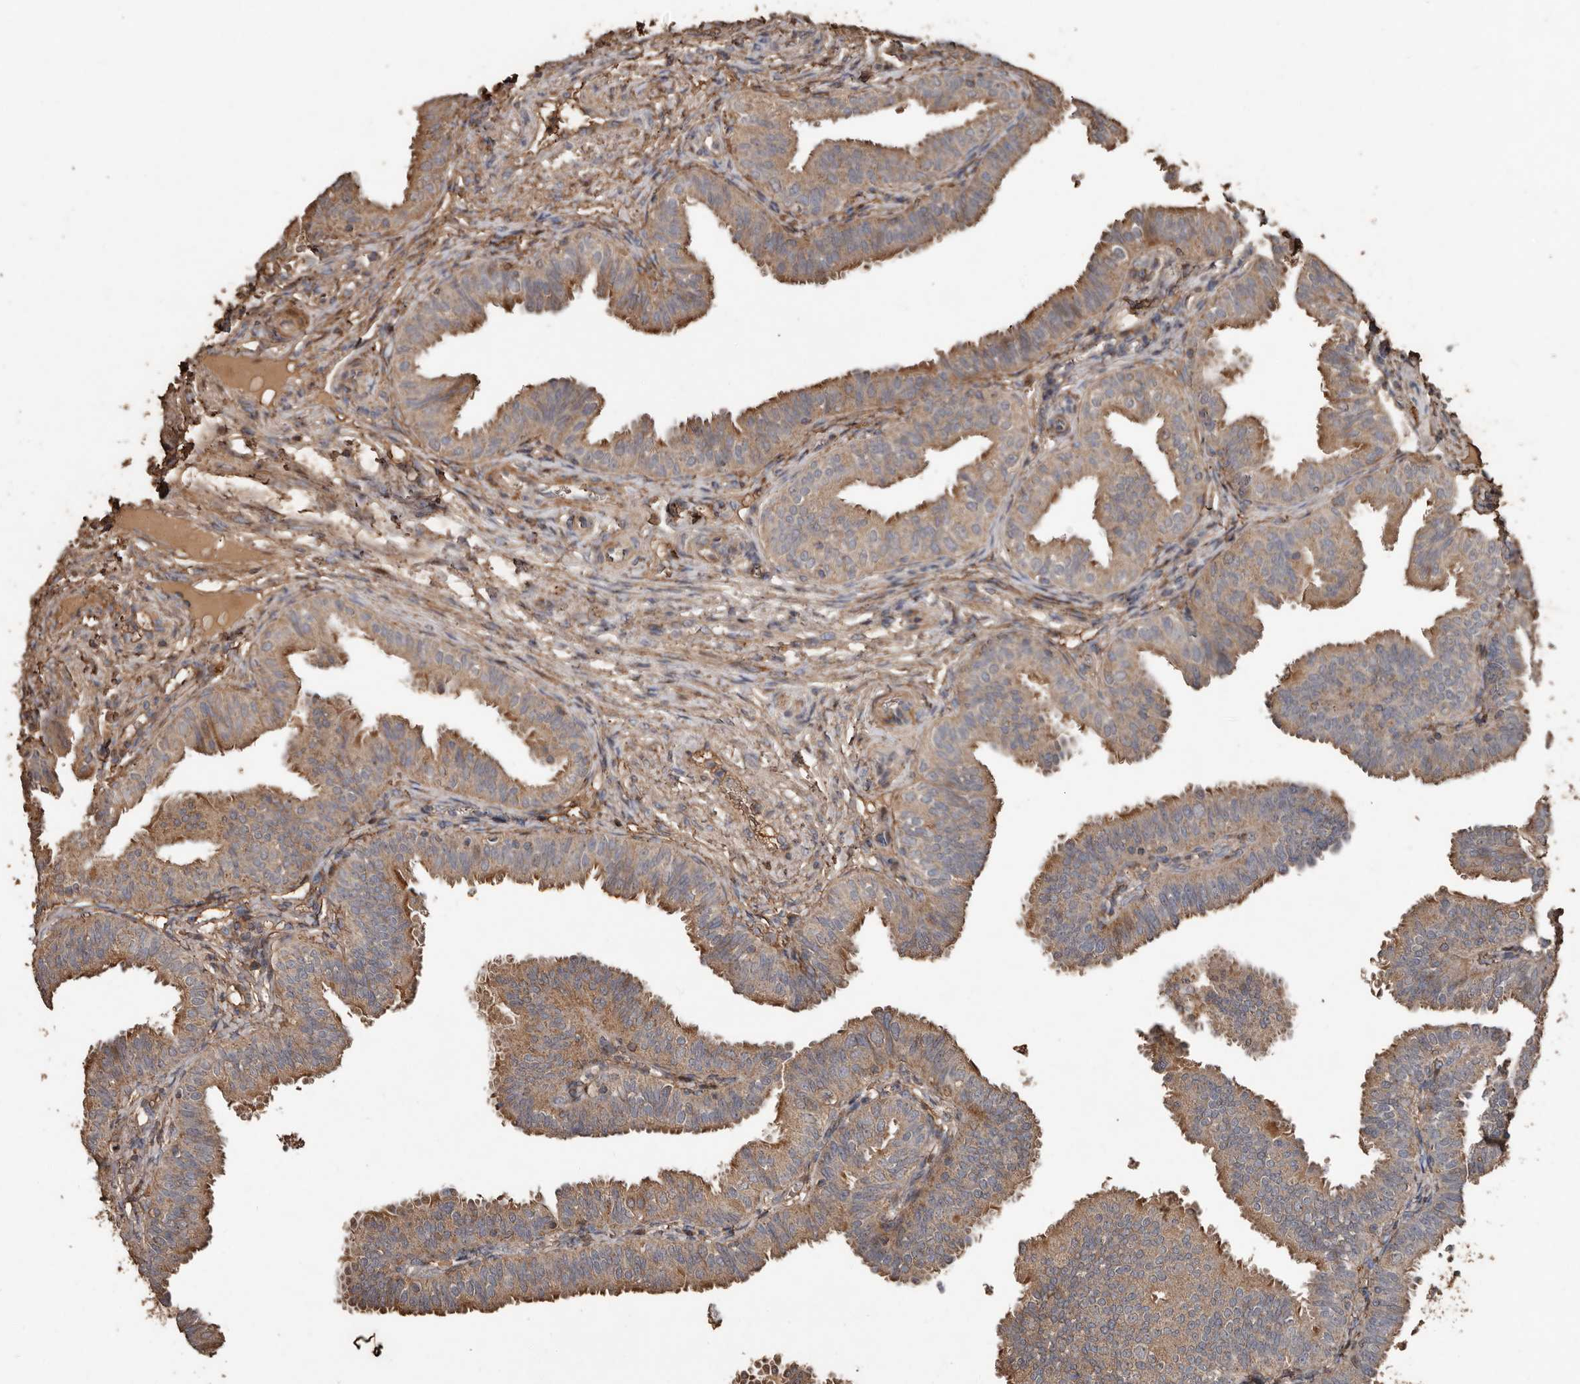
{"staining": {"intensity": "moderate", "quantity": ">75%", "location": "cytoplasmic/membranous"}, "tissue": "fallopian tube", "cell_type": "Glandular cells", "image_type": "normal", "snomed": [{"axis": "morphology", "description": "Normal tissue, NOS"}, {"axis": "topography", "description": "Fallopian tube"}], "caption": "Fallopian tube stained with a brown dye reveals moderate cytoplasmic/membranous positive expression in approximately >75% of glandular cells.", "gene": "RANBP17", "patient": {"sex": "female", "age": 35}}